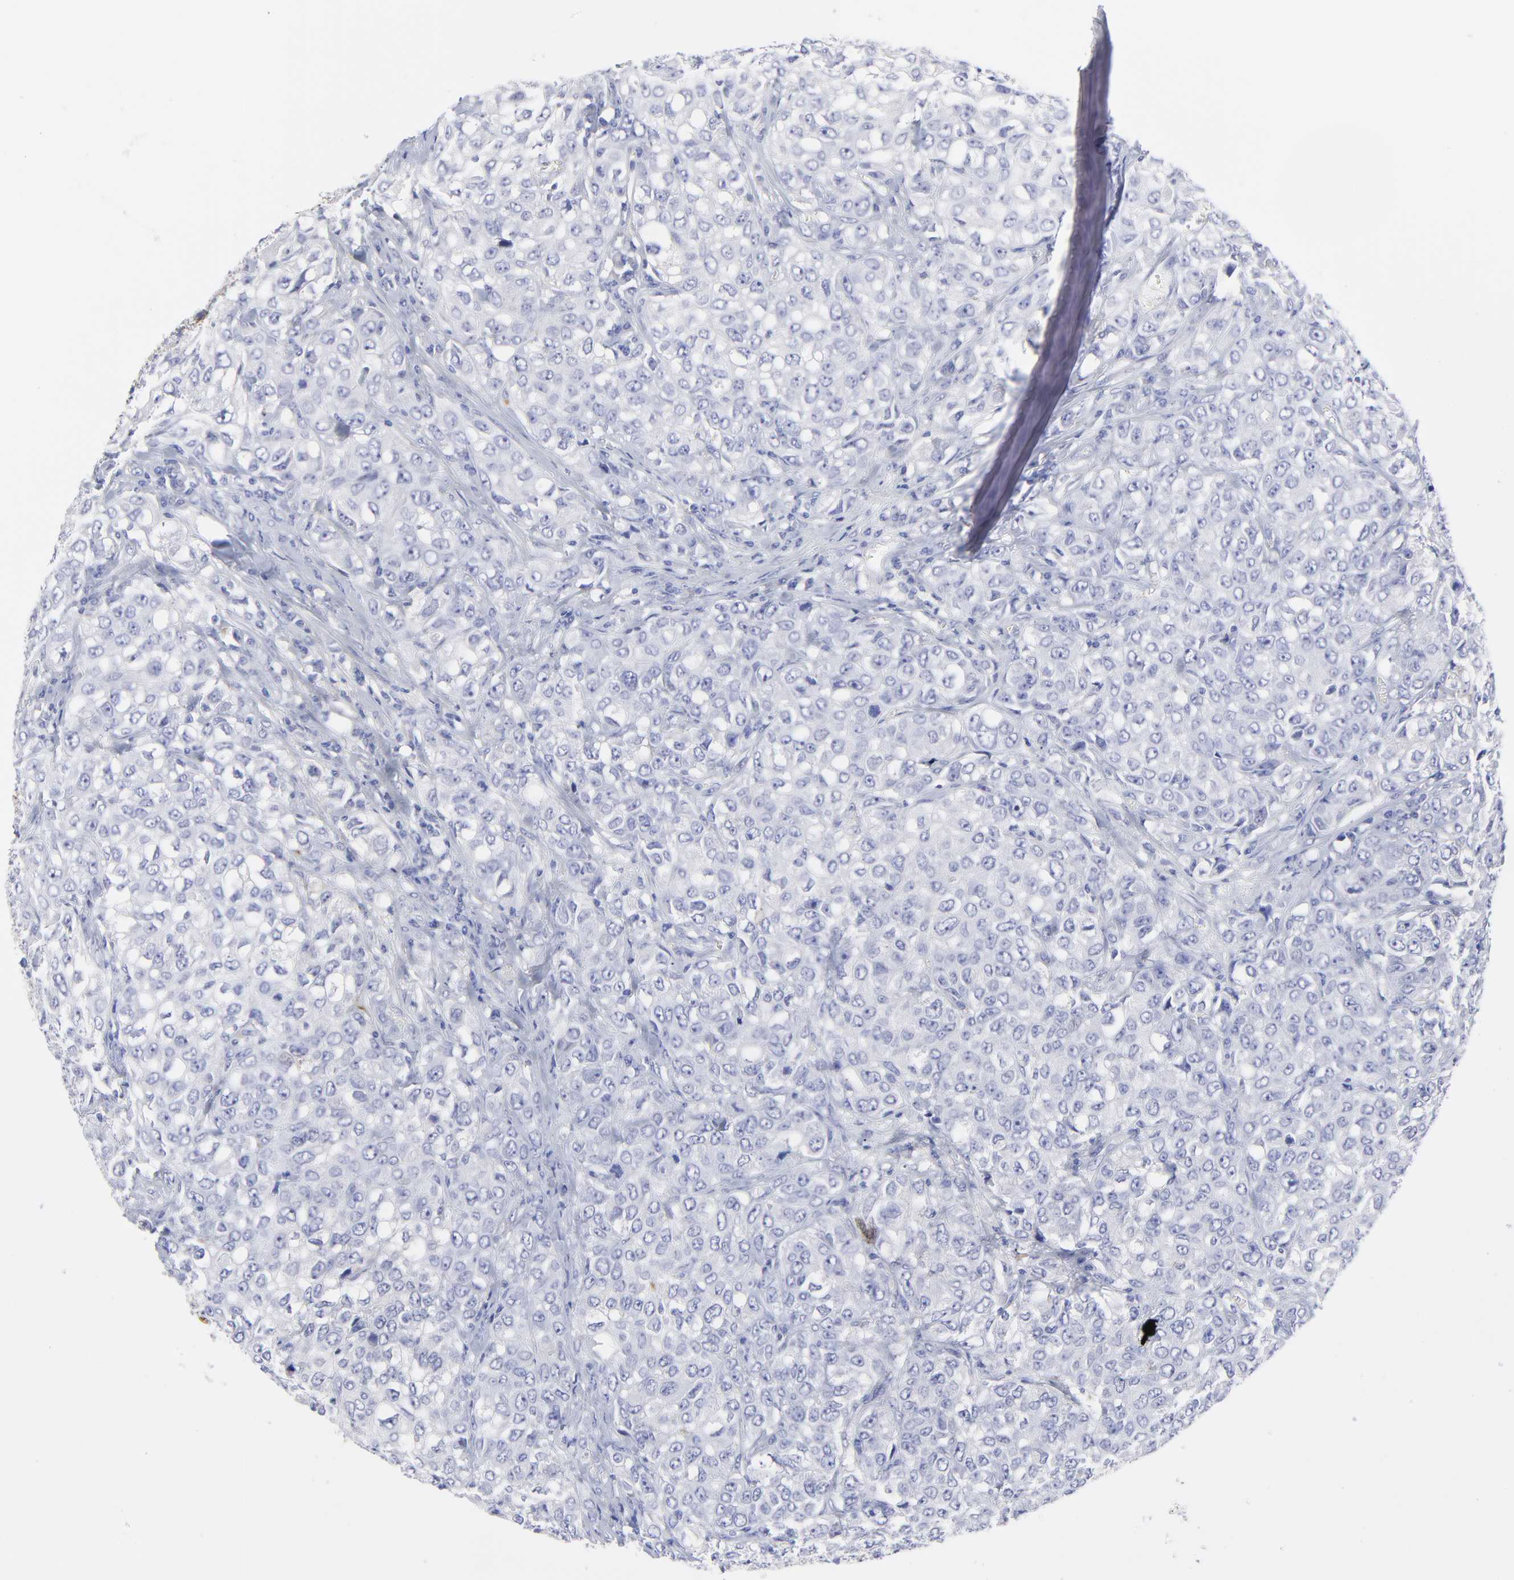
{"staining": {"intensity": "weak", "quantity": "<25%", "location": "cytoplasmic/membranous"}, "tissue": "urothelial cancer", "cell_type": "Tumor cells", "image_type": "cancer", "snomed": [{"axis": "morphology", "description": "Urothelial carcinoma, High grade"}, {"axis": "topography", "description": "Urinary bladder"}], "caption": "Tumor cells are negative for protein expression in human urothelial carcinoma (high-grade).", "gene": "DUSP9", "patient": {"sex": "female", "age": 75}}